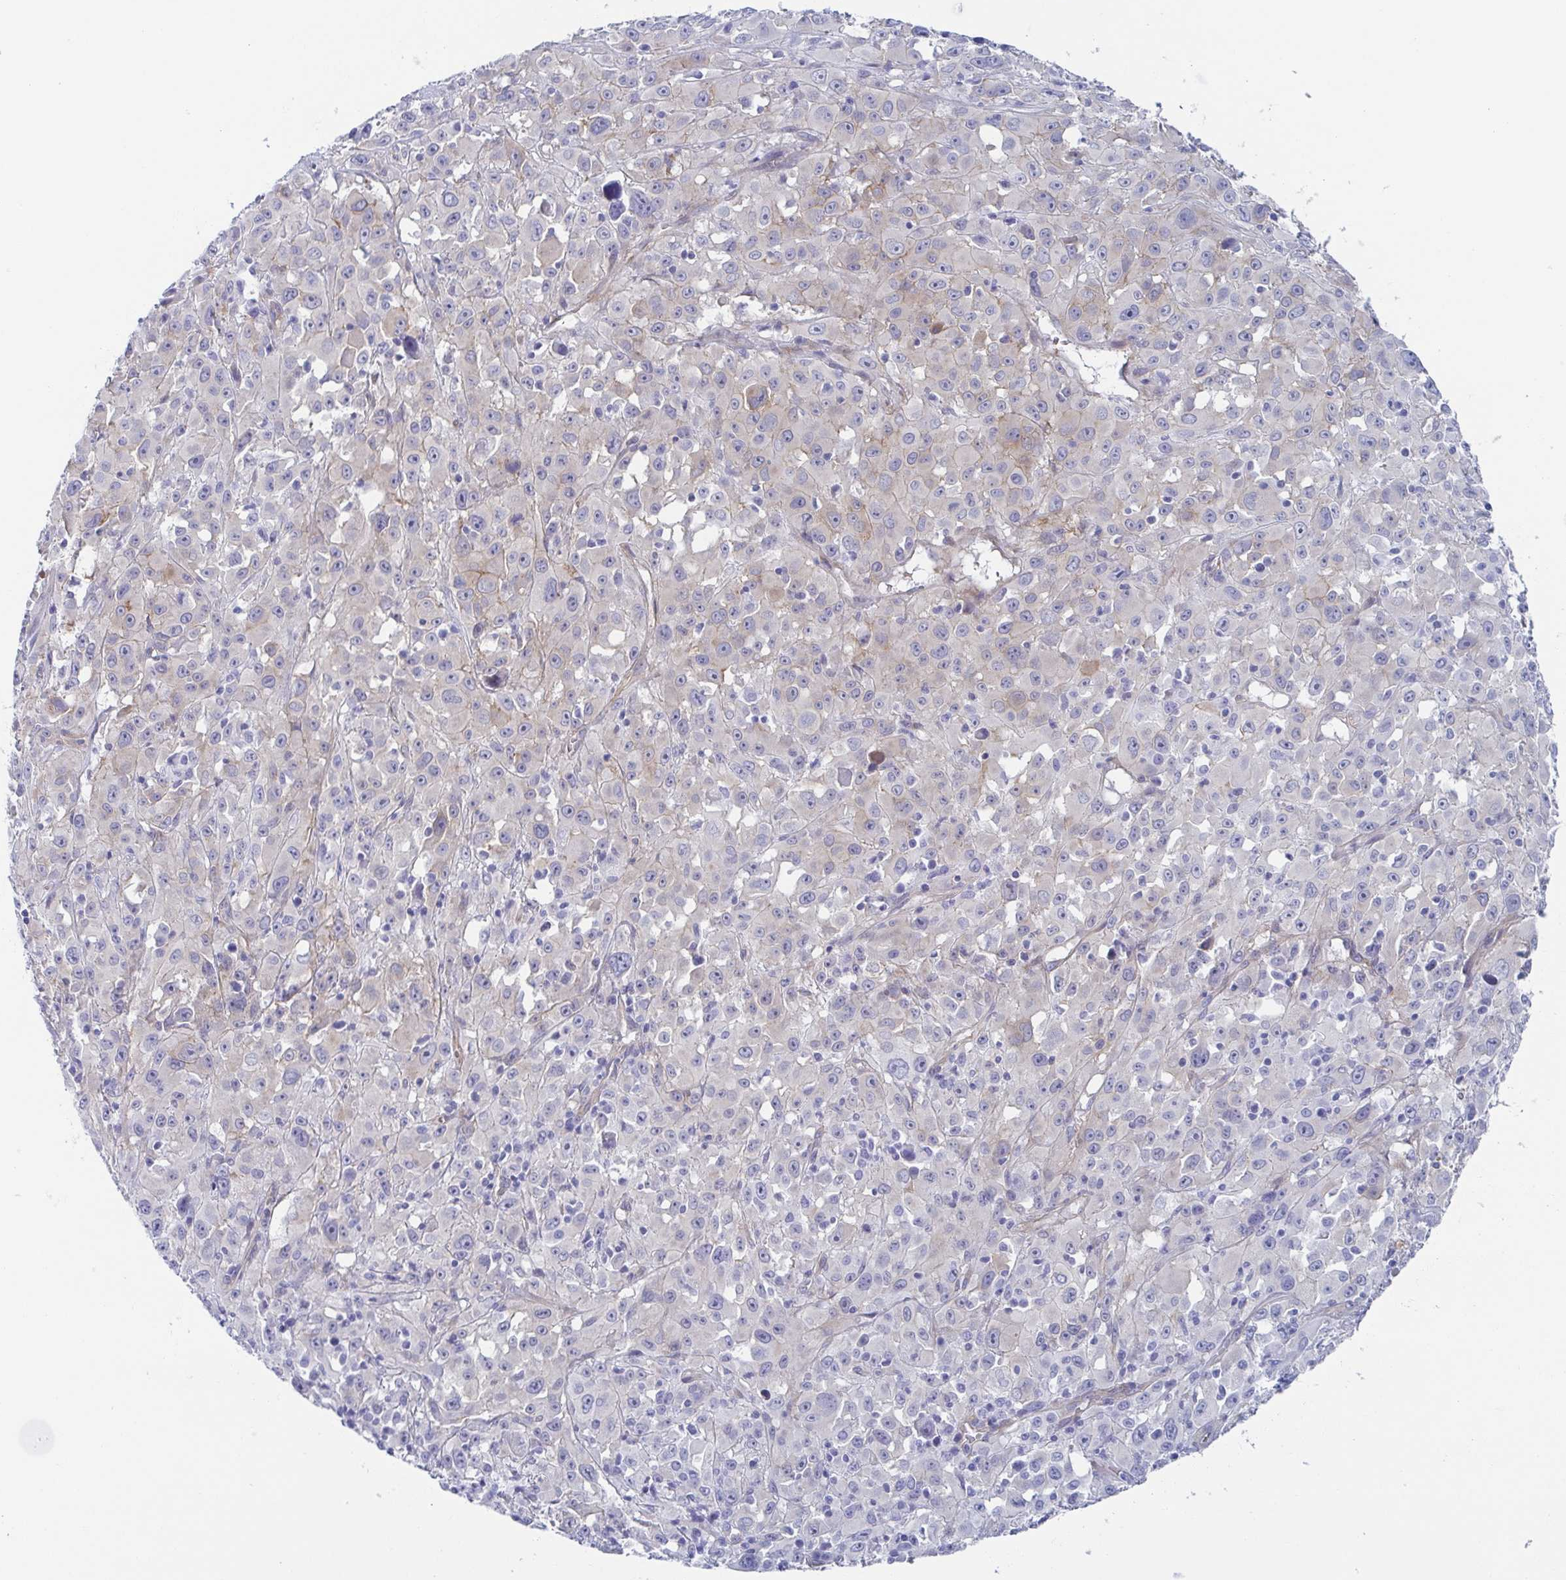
{"staining": {"intensity": "weak", "quantity": "<25%", "location": "cytoplasmic/membranous"}, "tissue": "melanoma", "cell_type": "Tumor cells", "image_type": "cancer", "snomed": [{"axis": "morphology", "description": "Malignant melanoma, Metastatic site"}, {"axis": "topography", "description": "Soft tissue"}], "caption": "Malignant melanoma (metastatic site) was stained to show a protein in brown. There is no significant positivity in tumor cells.", "gene": "DYNC1I1", "patient": {"sex": "male", "age": 50}}